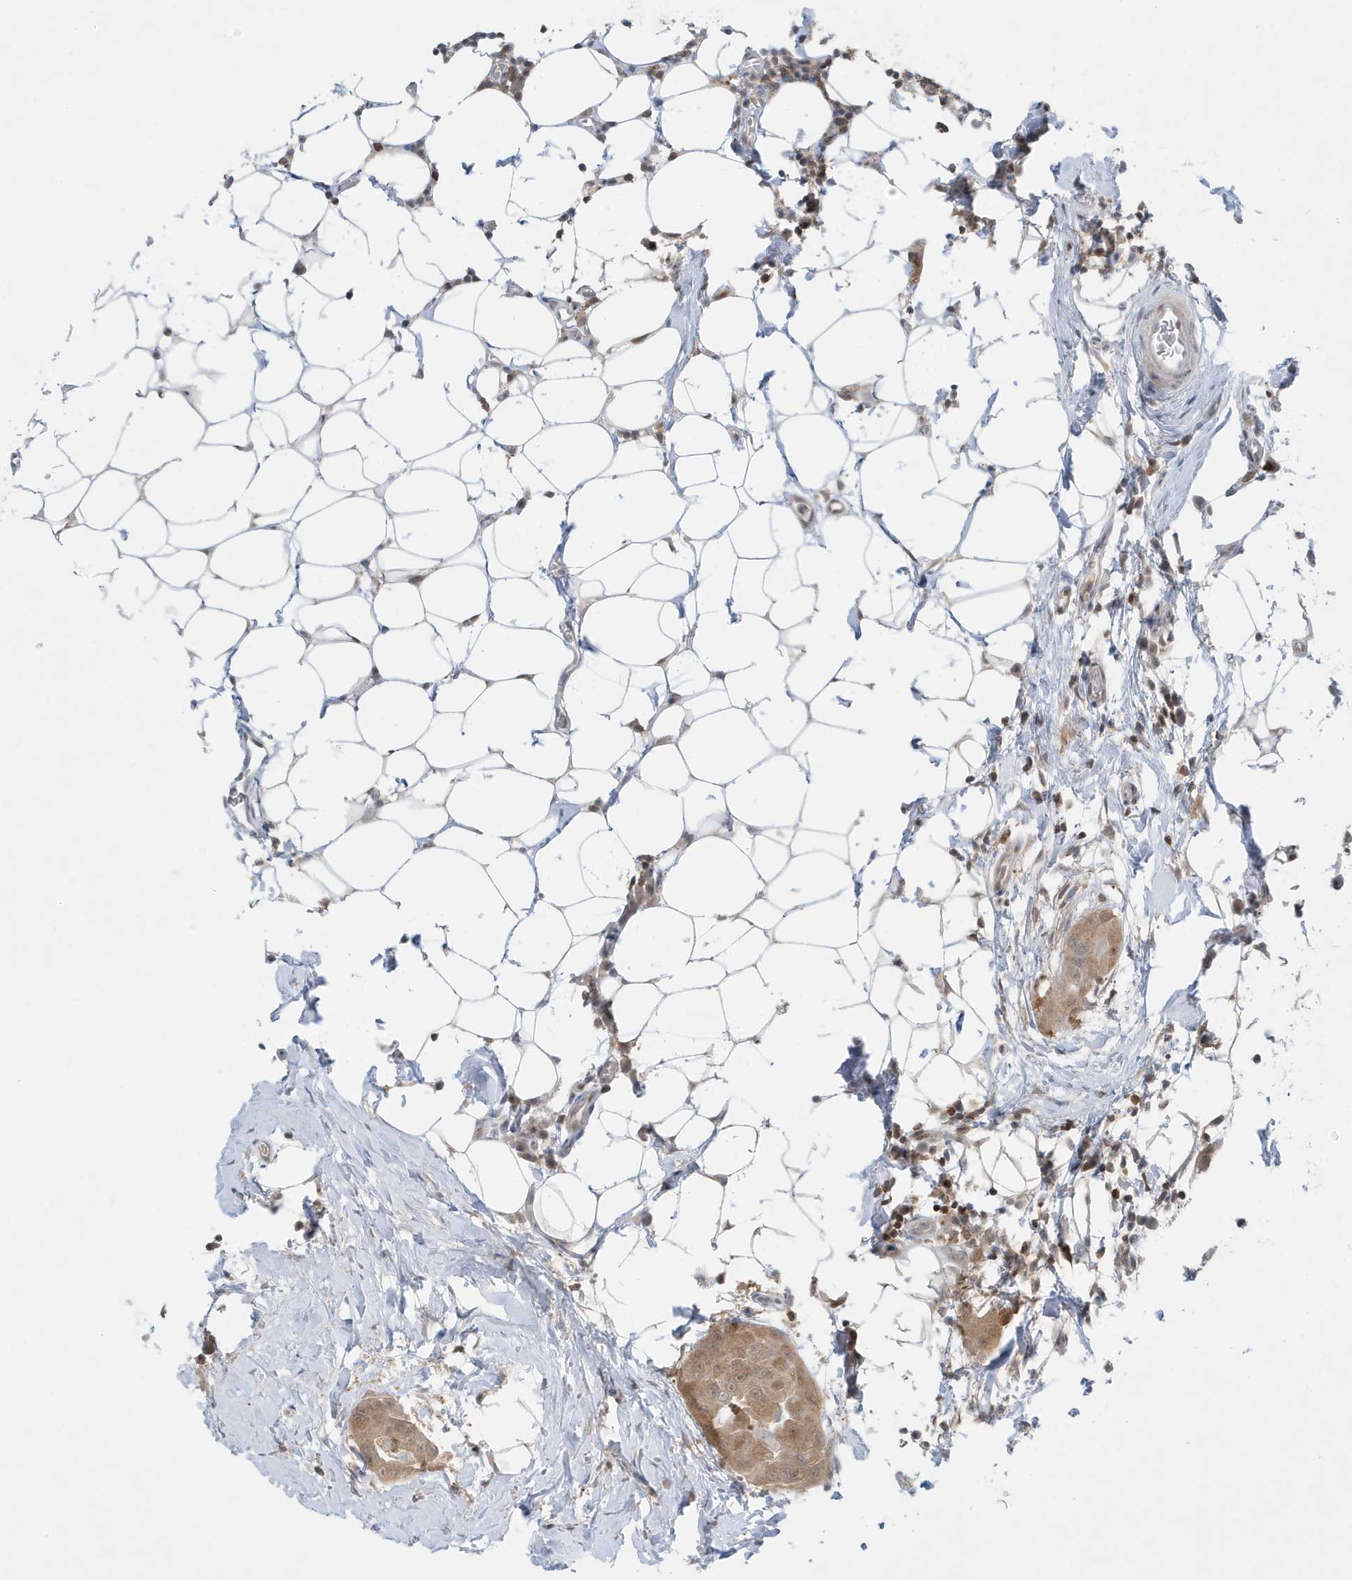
{"staining": {"intensity": "moderate", "quantity": ">75%", "location": "cytoplasmic/membranous"}, "tissue": "thyroid cancer", "cell_type": "Tumor cells", "image_type": "cancer", "snomed": [{"axis": "morphology", "description": "Papillary adenocarcinoma, NOS"}, {"axis": "topography", "description": "Thyroid gland"}], "caption": "Brown immunohistochemical staining in thyroid papillary adenocarcinoma displays moderate cytoplasmic/membranous staining in approximately >75% of tumor cells. (DAB (3,3'-diaminobenzidine) IHC, brown staining for protein, blue staining for nuclei).", "gene": "OGA", "patient": {"sex": "male", "age": 33}}